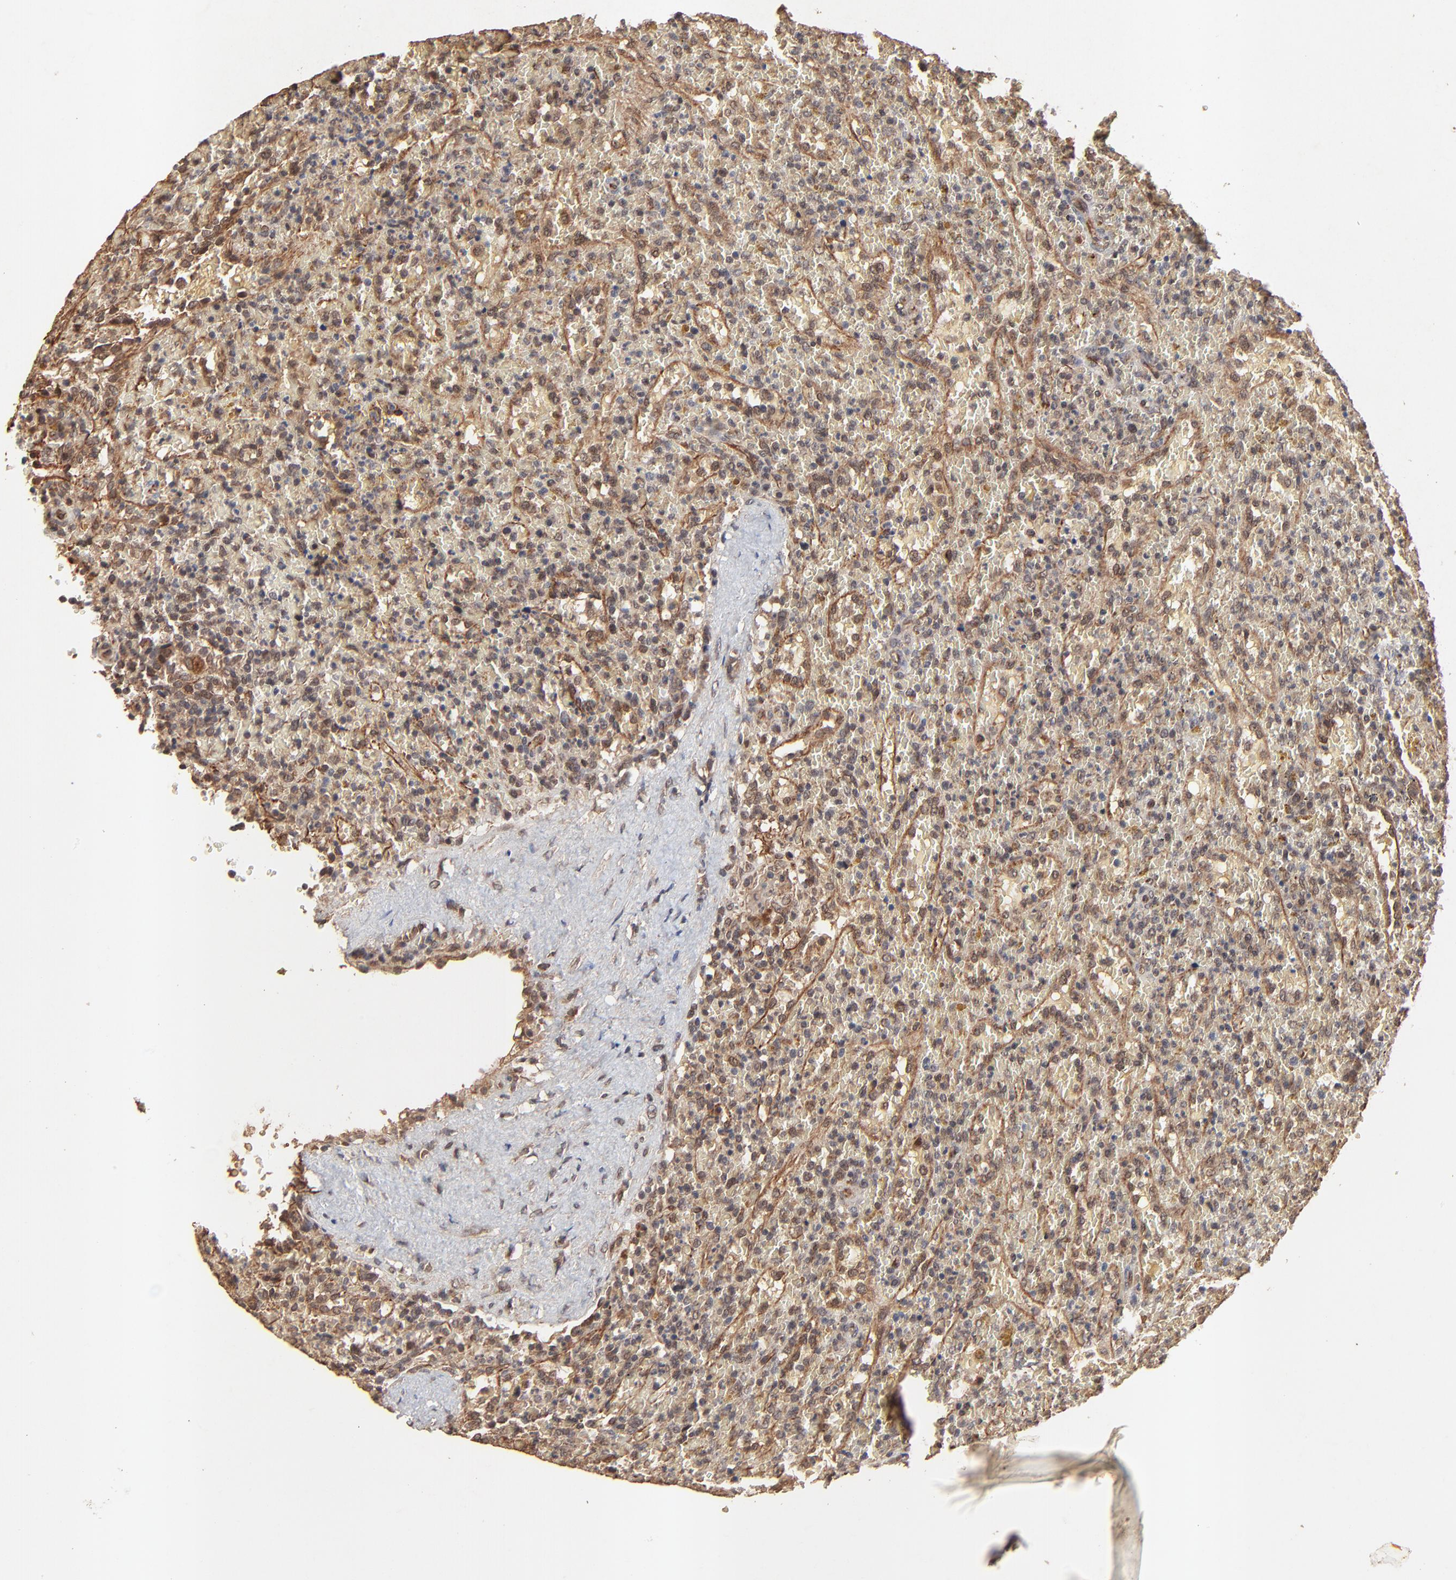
{"staining": {"intensity": "weak", "quantity": "25%-75%", "location": "cytoplasmic/membranous,nuclear"}, "tissue": "lymphoma", "cell_type": "Tumor cells", "image_type": "cancer", "snomed": [{"axis": "morphology", "description": "Malignant lymphoma, non-Hodgkin's type, High grade"}, {"axis": "topography", "description": "Spleen"}, {"axis": "topography", "description": "Lymph node"}], "caption": "Protein staining shows weak cytoplasmic/membranous and nuclear positivity in approximately 25%-75% of tumor cells in lymphoma.", "gene": "FAM227A", "patient": {"sex": "female", "age": 70}}